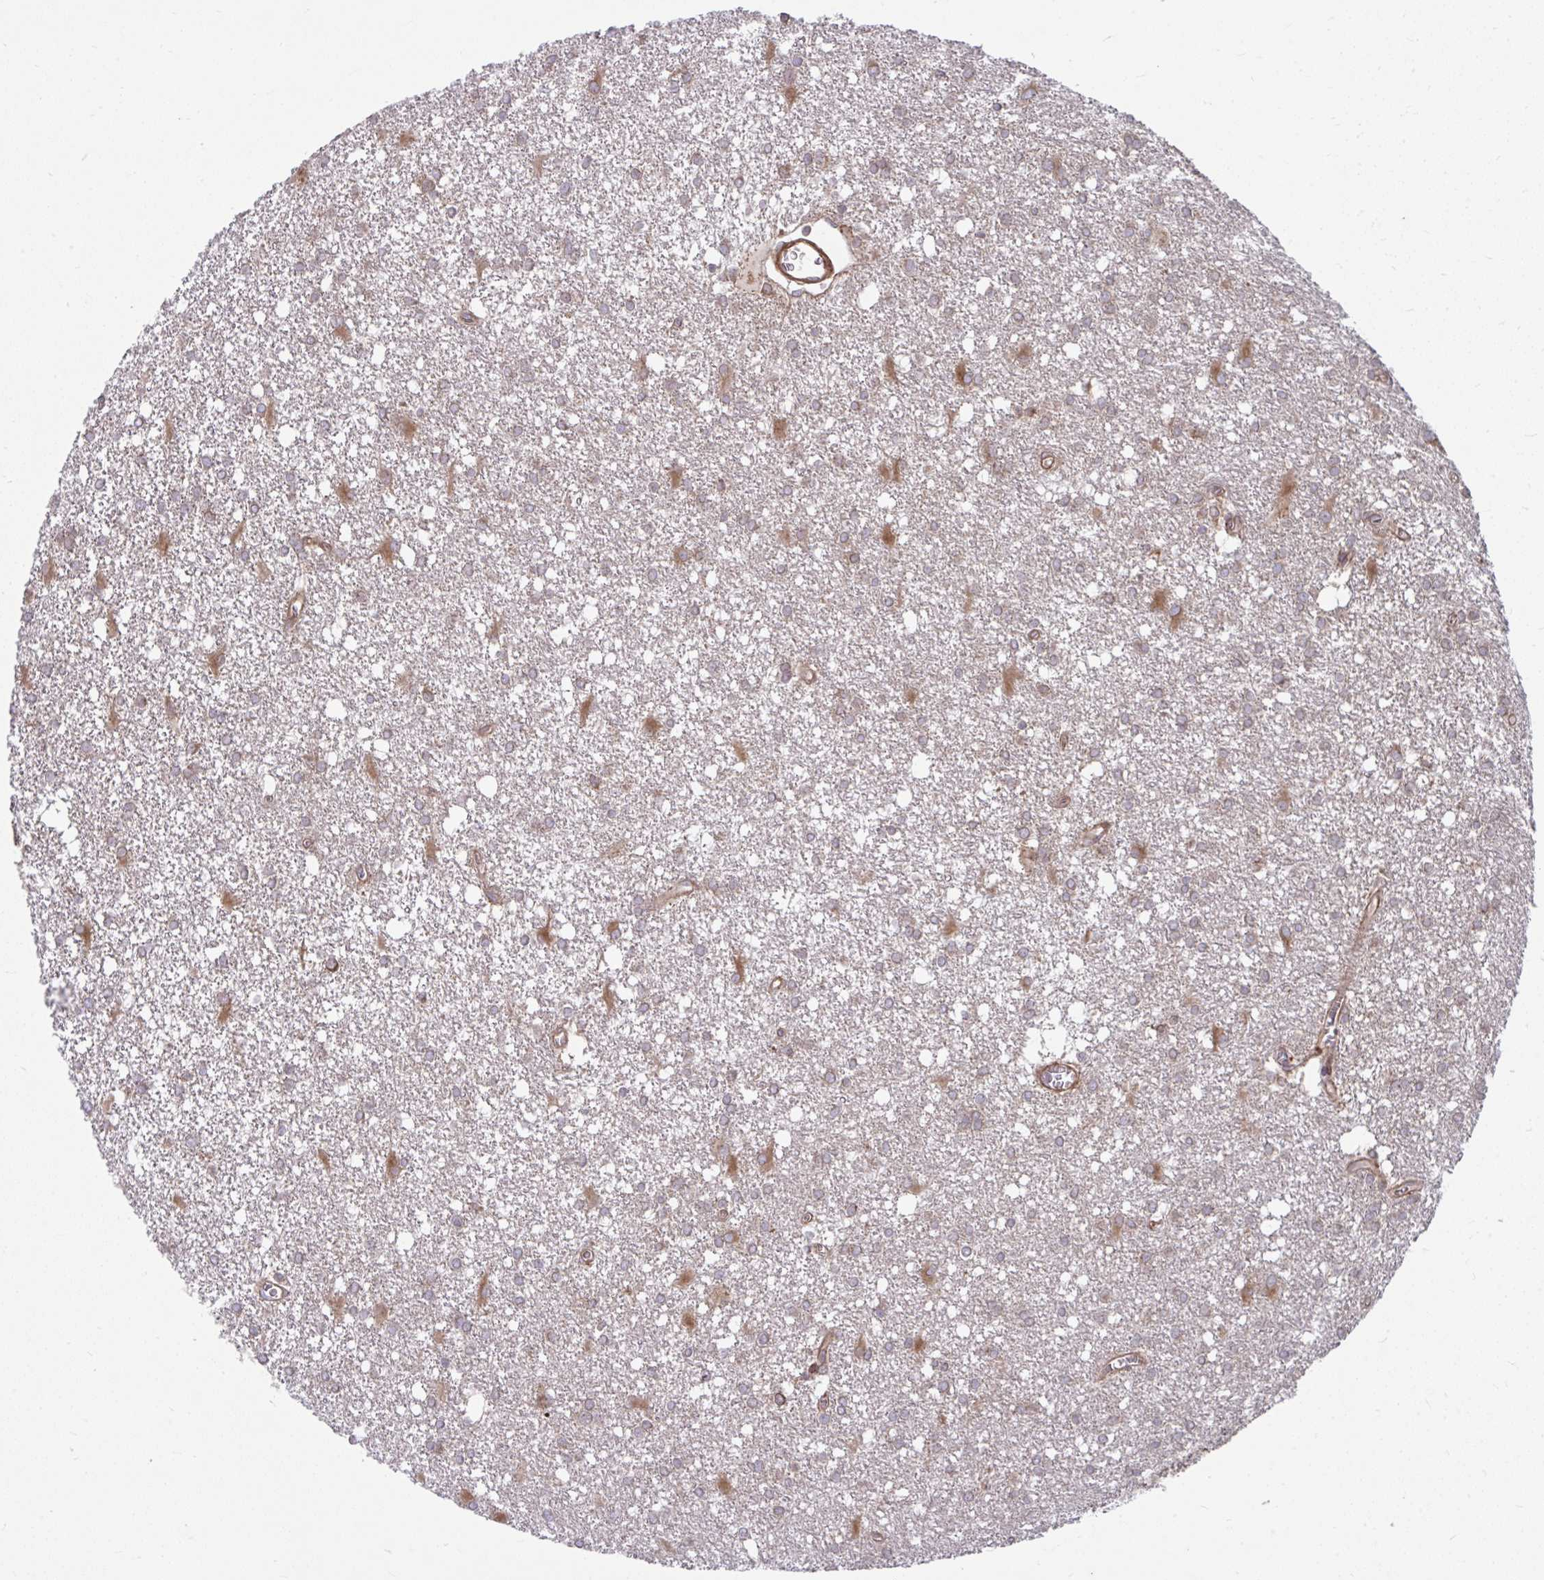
{"staining": {"intensity": "moderate", "quantity": "<25%", "location": "cytoplasmic/membranous"}, "tissue": "glioma", "cell_type": "Tumor cells", "image_type": "cancer", "snomed": [{"axis": "morphology", "description": "Glioma, malignant, High grade"}, {"axis": "topography", "description": "Brain"}], "caption": "Immunohistochemical staining of glioma displays low levels of moderate cytoplasmic/membranous positivity in approximately <25% of tumor cells.", "gene": "STIM2", "patient": {"sex": "male", "age": 48}}